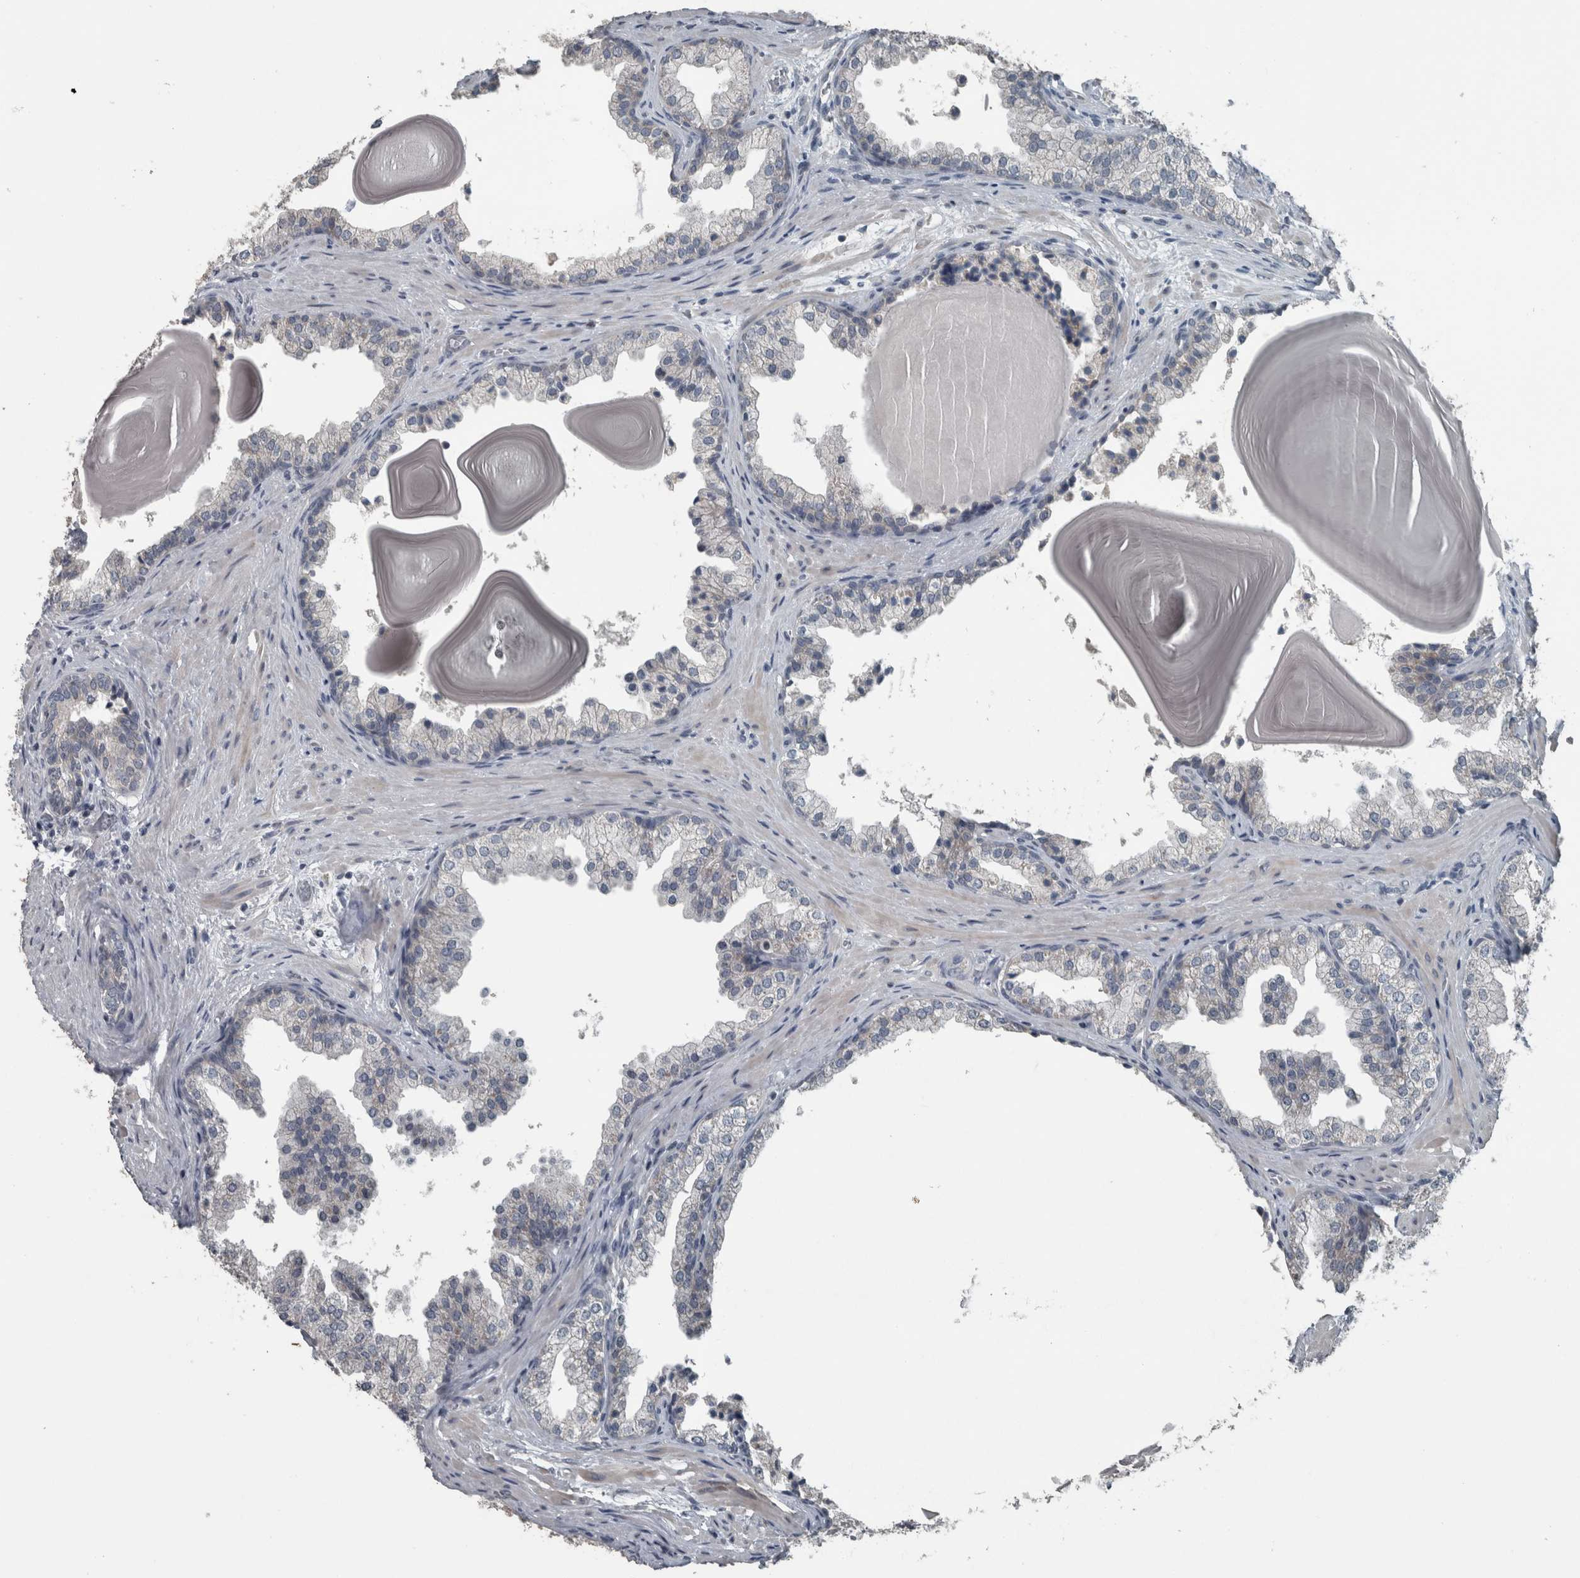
{"staining": {"intensity": "negative", "quantity": "none", "location": "none"}, "tissue": "prostate", "cell_type": "Glandular cells", "image_type": "normal", "snomed": [{"axis": "morphology", "description": "Normal tissue, NOS"}, {"axis": "topography", "description": "Prostate"}], "caption": "A high-resolution histopathology image shows IHC staining of benign prostate, which demonstrates no significant expression in glandular cells.", "gene": "KRT20", "patient": {"sex": "male", "age": 48}}